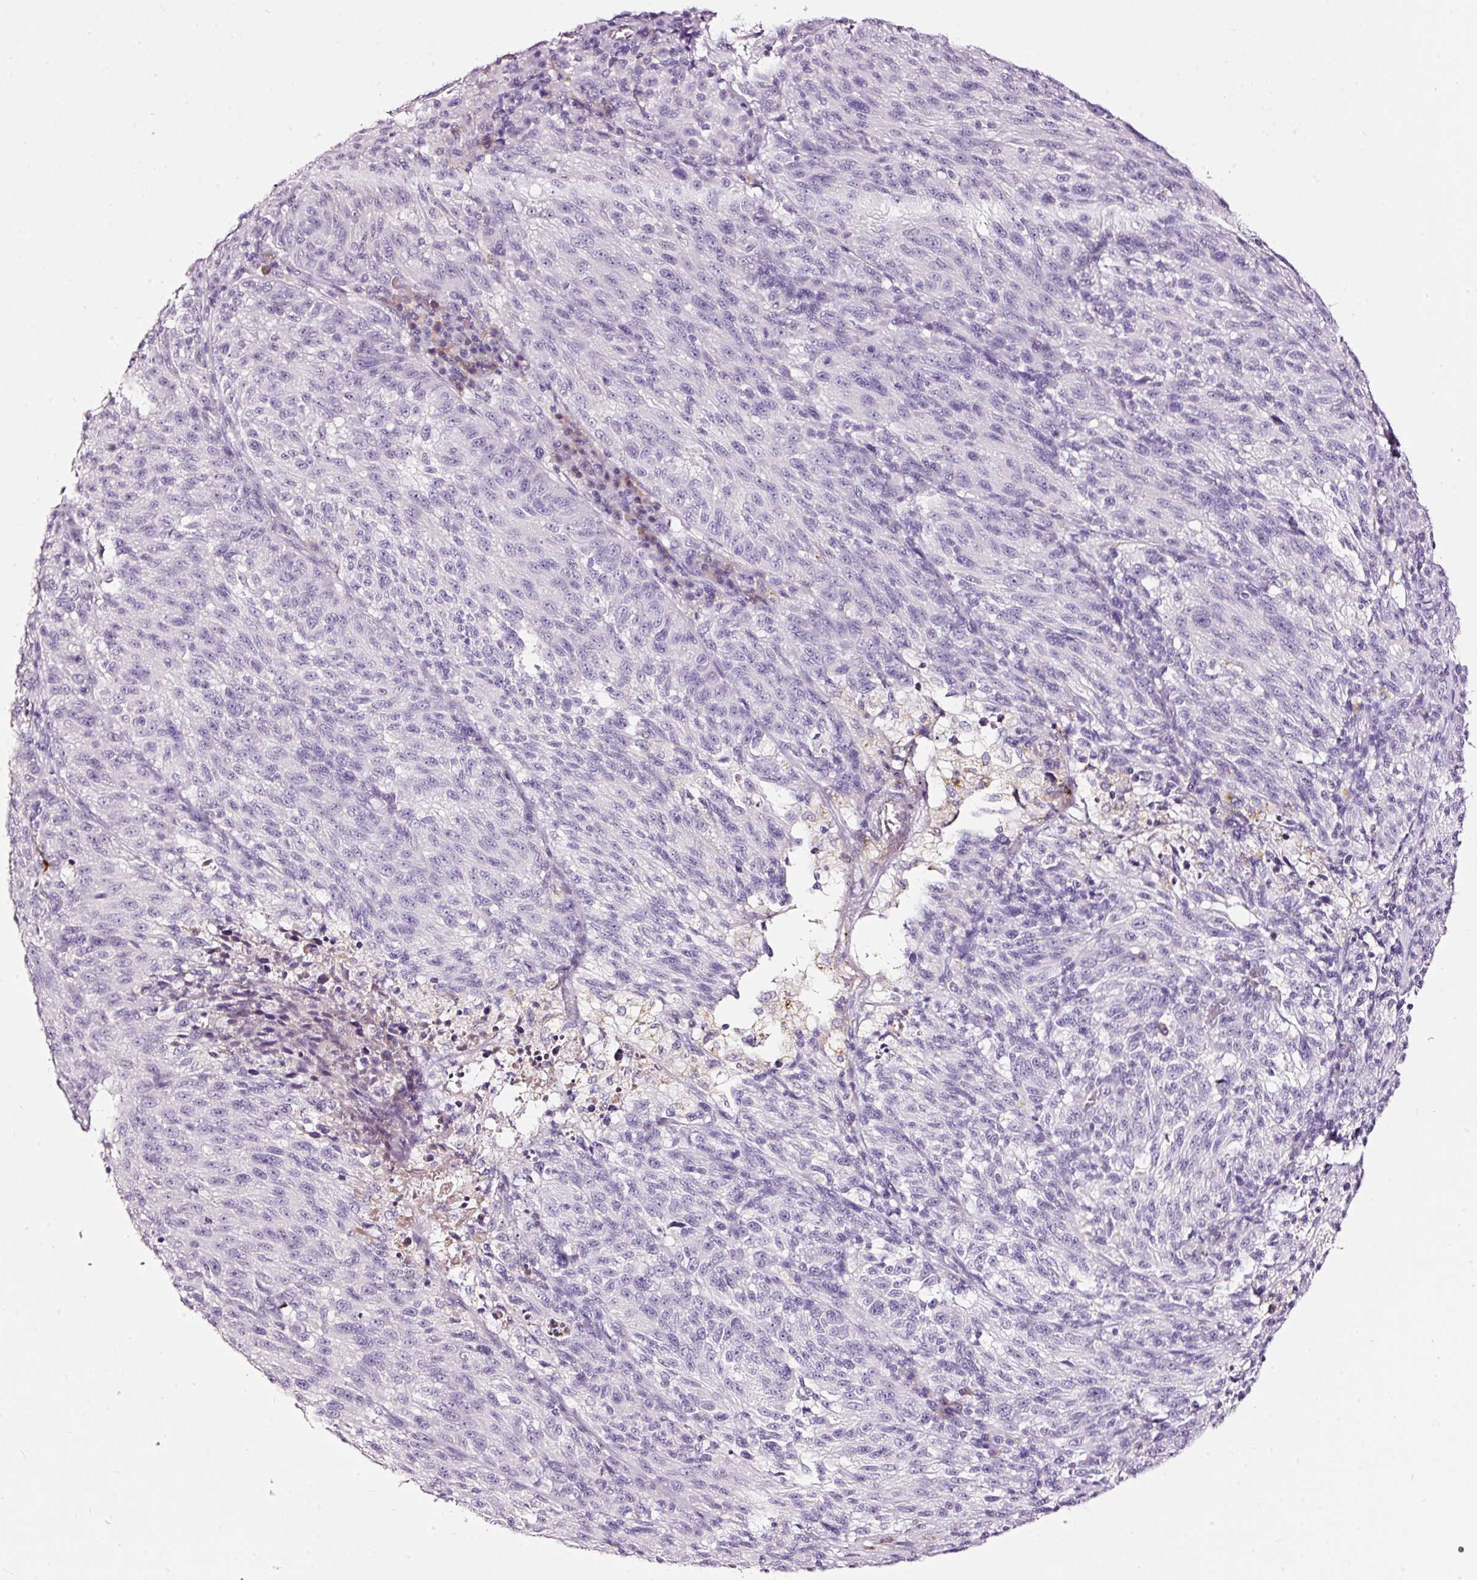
{"staining": {"intensity": "negative", "quantity": "none", "location": "none"}, "tissue": "melanoma", "cell_type": "Tumor cells", "image_type": "cancer", "snomed": [{"axis": "morphology", "description": "Malignant melanoma, NOS"}, {"axis": "topography", "description": "Skin"}], "caption": "Melanoma was stained to show a protein in brown. There is no significant staining in tumor cells.", "gene": "LAMP3", "patient": {"sex": "male", "age": 53}}